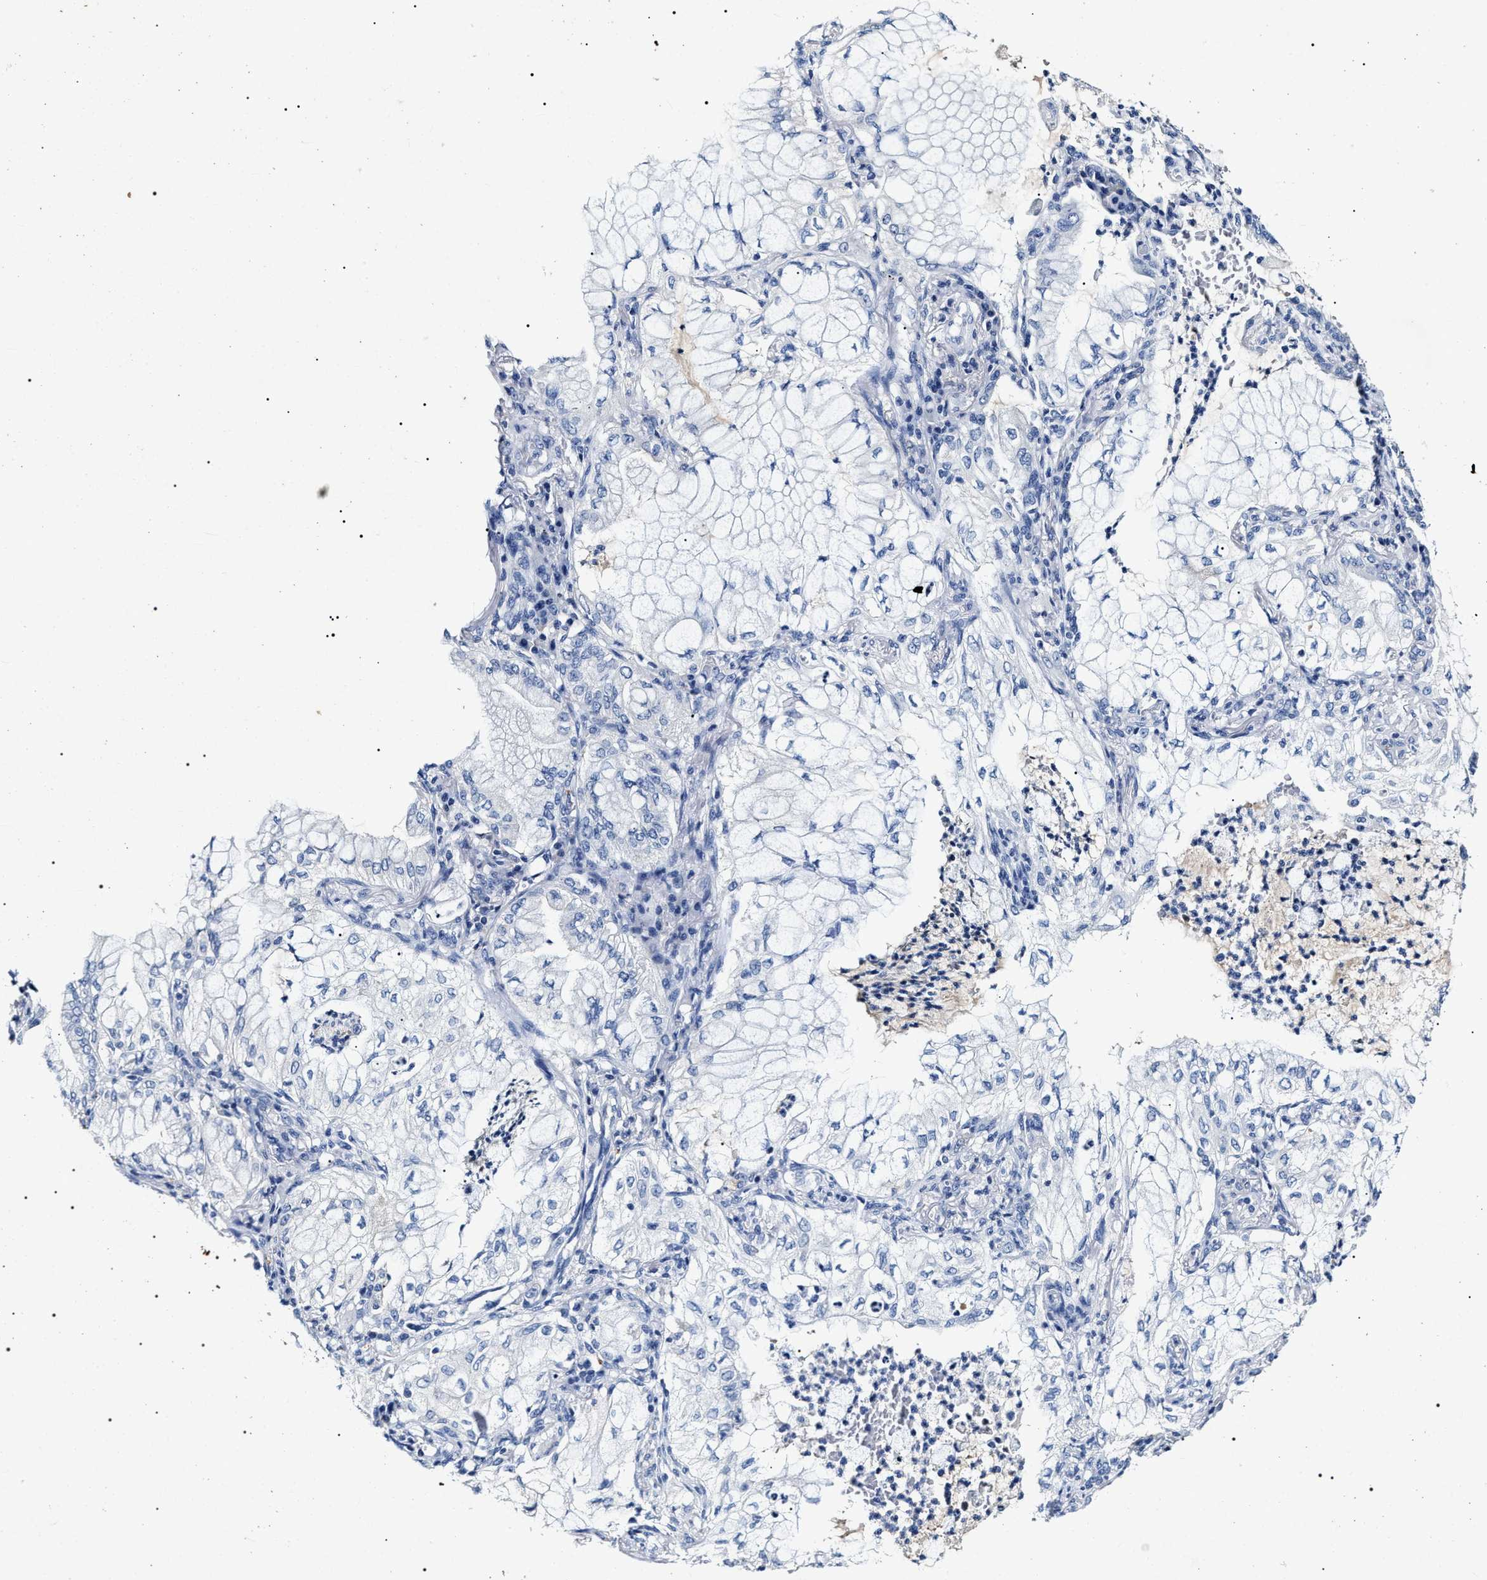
{"staining": {"intensity": "negative", "quantity": "none", "location": "none"}, "tissue": "lung cancer", "cell_type": "Tumor cells", "image_type": "cancer", "snomed": [{"axis": "morphology", "description": "Adenocarcinoma, NOS"}, {"axis": "topography", "description": "Lung"}], "caption": "This histopathology image is of lung cancer stained with IHC to label a protein in brown with the nuclei are counter-stained blue. There is no staining in tumor cells.", "gene": "LRRC8E", "patient": {"sex": "female", "age": 70}}